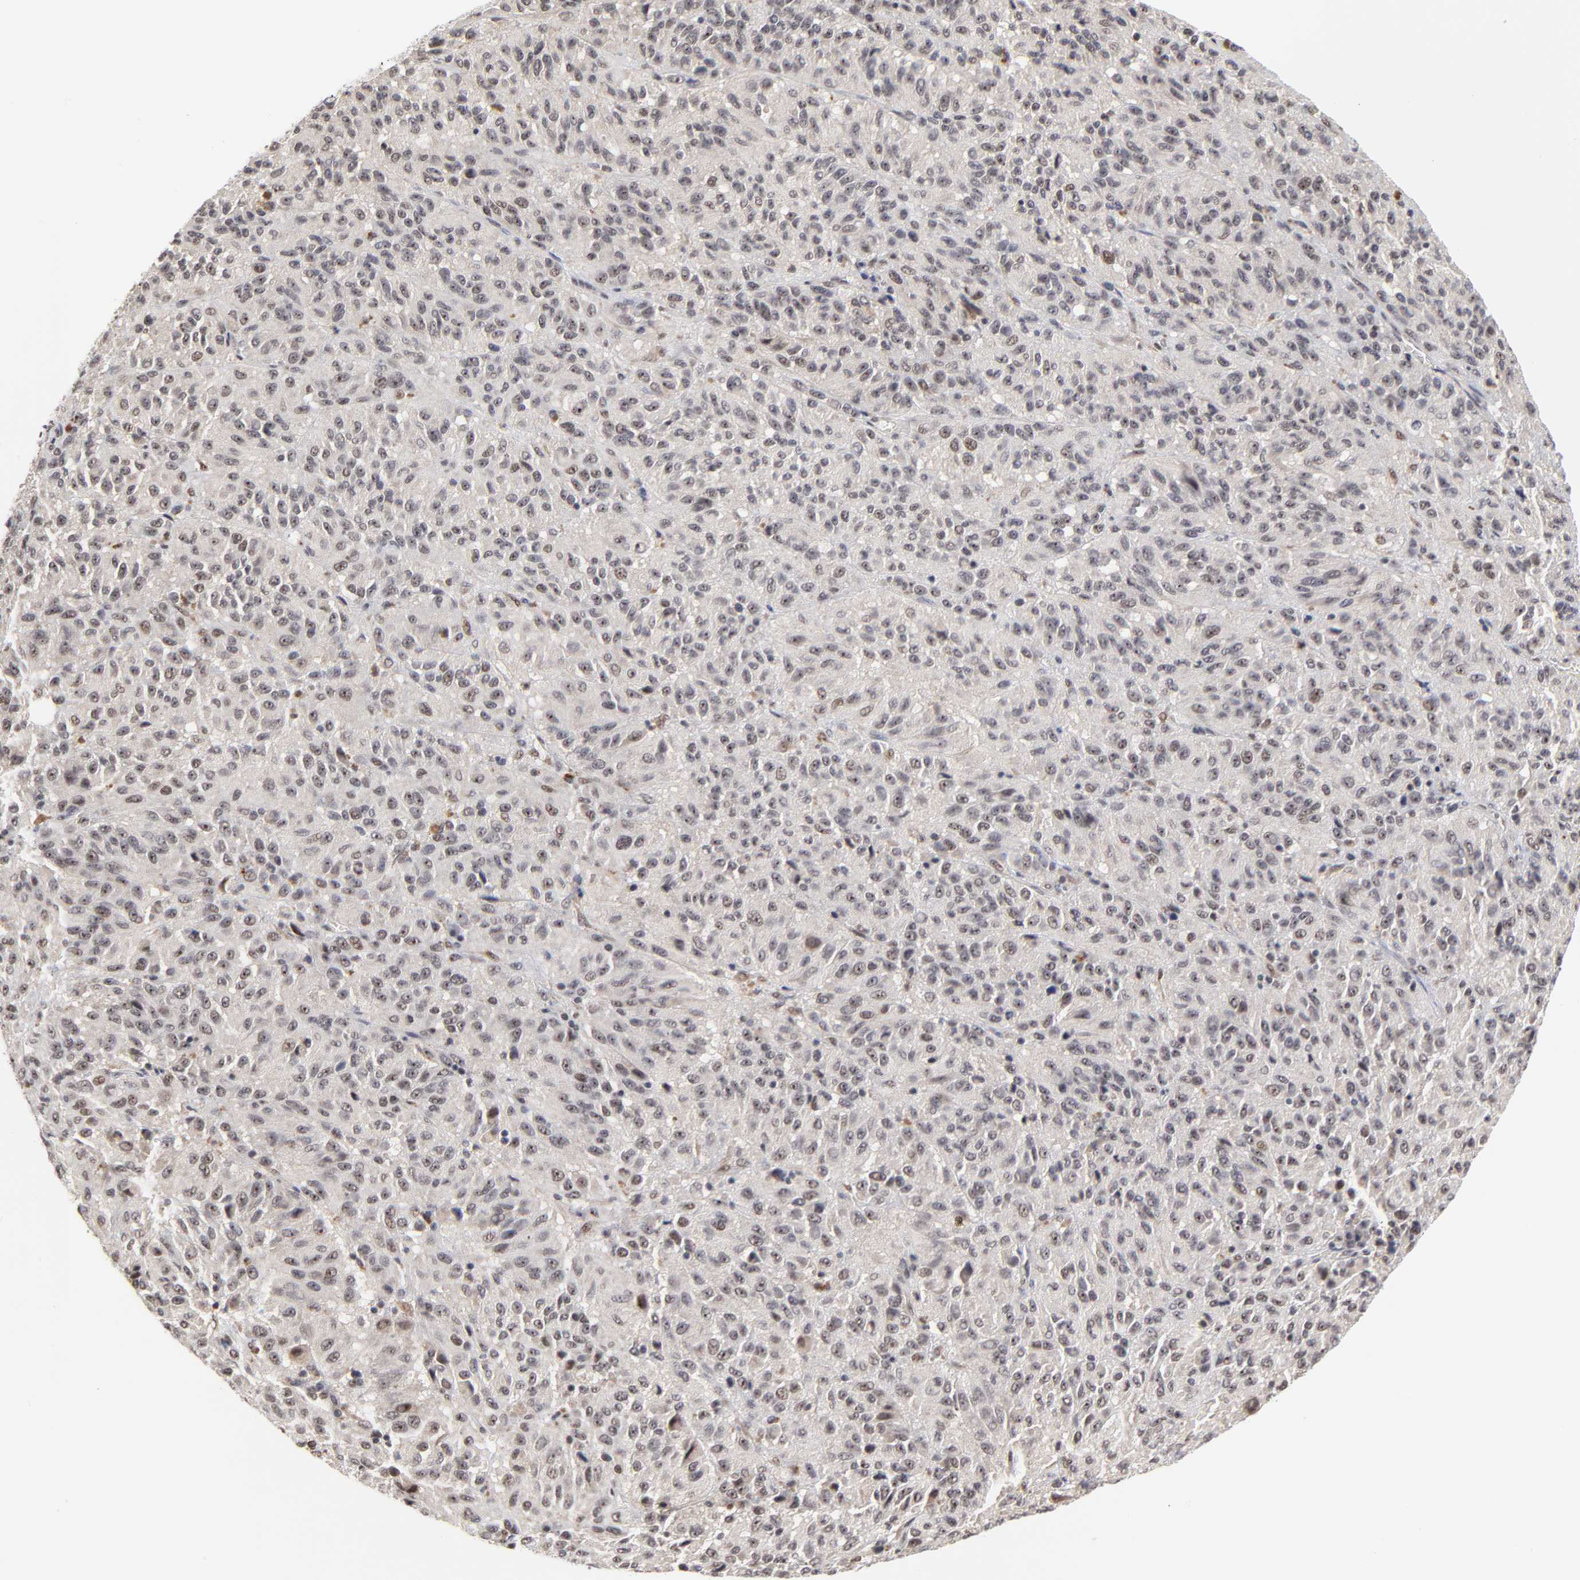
{"staining": {"intensity": "weak", "quantity": "25%-75%", "location": "nuclear"}, "tissue": "melanoma", "cell_type": "Tumor cells", "image_type": "cancer", "snomed": [{"axis": "morphology", "description": "Malignant melanoma, Metastatic site"}, {"axis": "topography", "description": "Lung"}], "caption": "Immunohistochemical staining of malignant melanoma (metastatic site) exhibits low levels of weak nuclear protein expression in about 25%-75% of tumor cells.", "gene": "ZNF419", "patient": {"sex": "male", "age": 64}}